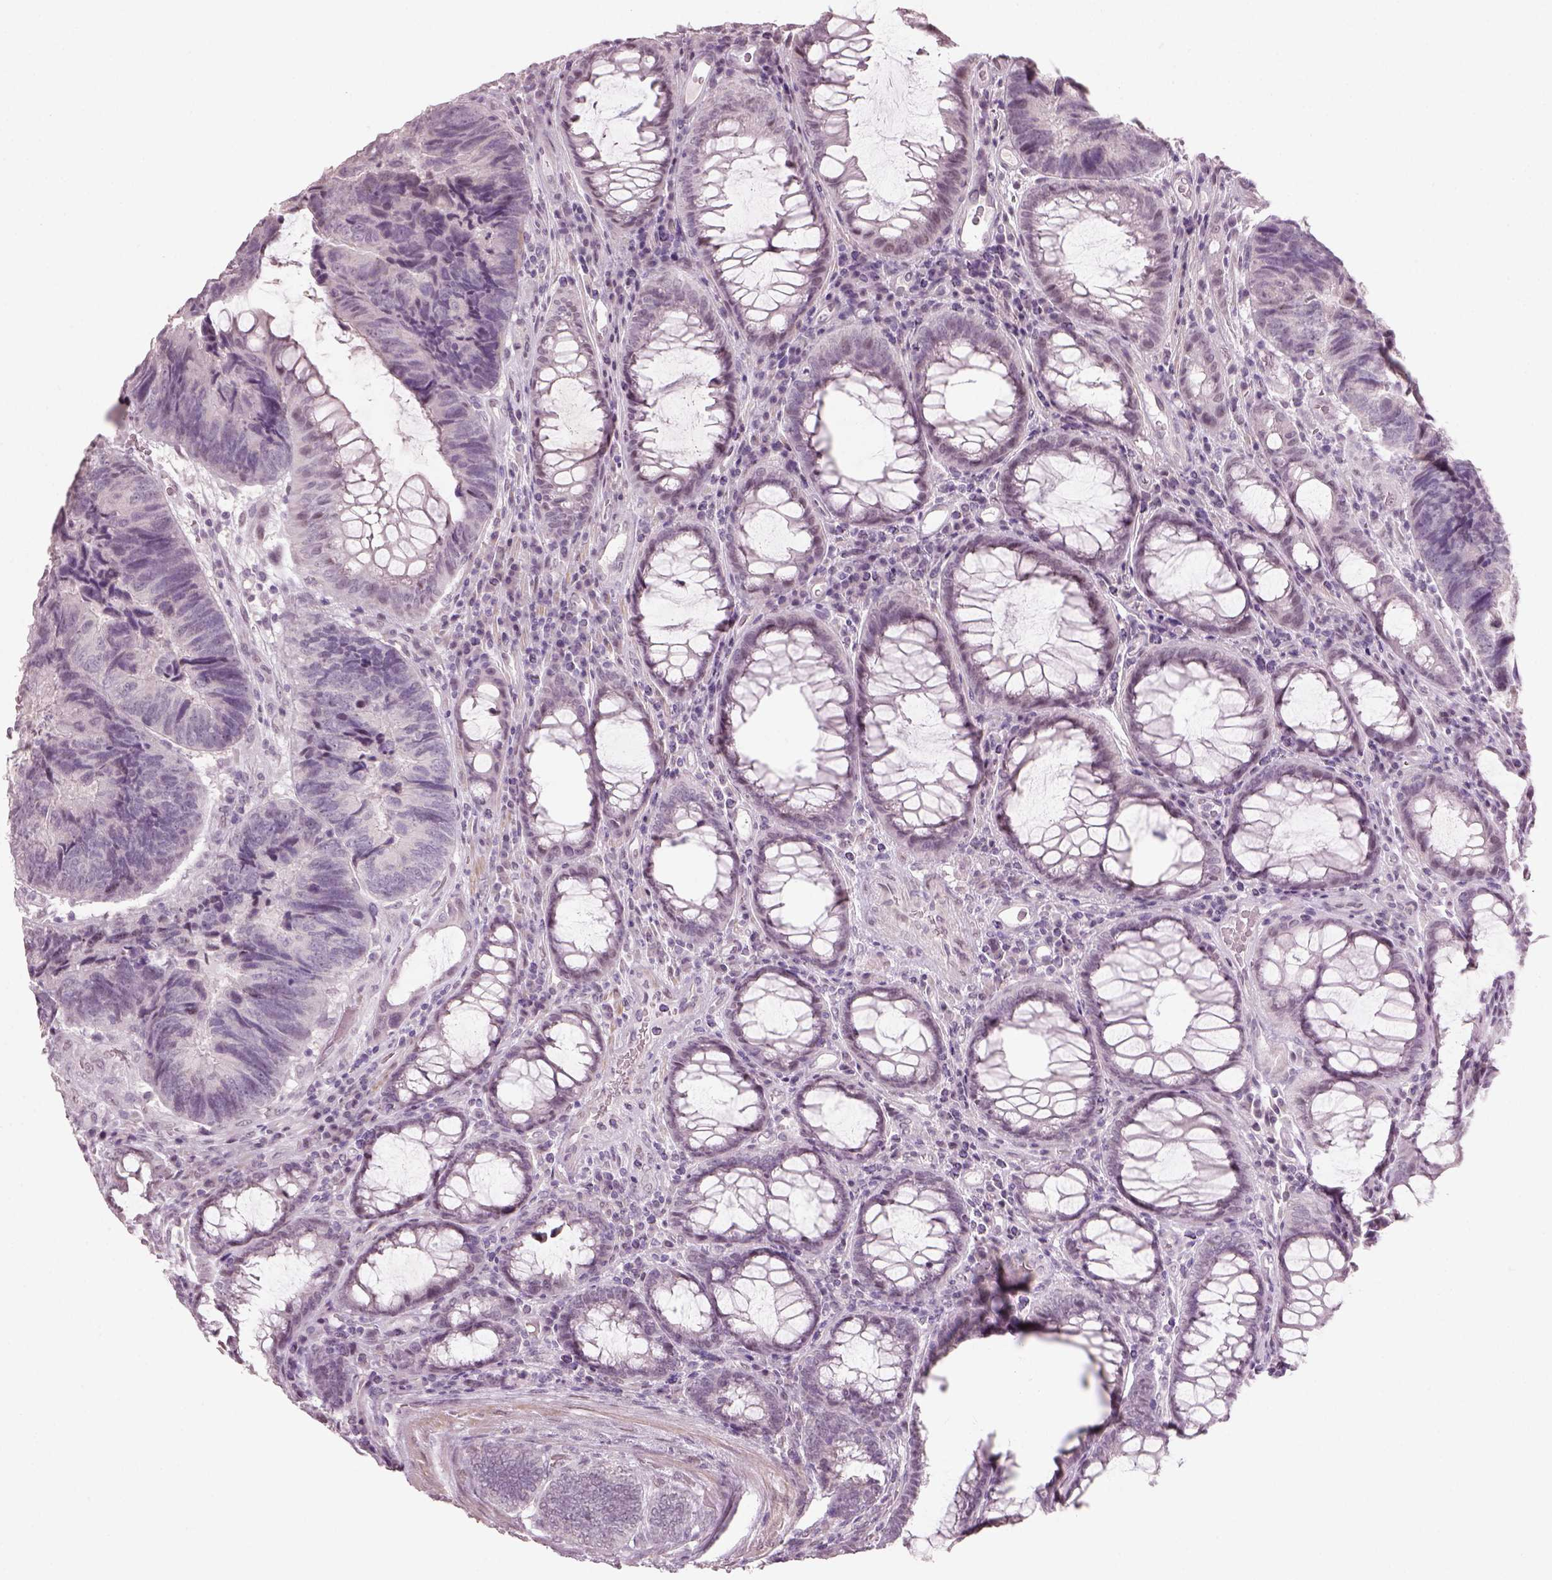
{"staining": {"intensity": "negative", "quantity": "none", "location": "none"}, "tissue": "colorectal cancer", "cell_type": "Tumor cells", "image_type": "cancer", "snomed": [{"axis": "morphology", "description": "Adenocarcinoma, NOS"}, {"axis": "topography", "description": "Colon"}], "caption": "IHC histopathology image of neoplastic tissue: colorectal cancer (adenocarcinoma) stained with DAB (3,3'-diaminobenzidine) demonstrates no significant protein positivity in tumor cells. (Stains: DAB (3,3'-diaminobenzidine) IHC with hematoxylin counter stain, Microscopy: brightfield microscopy at high magnification).", "gene": "NAT8", "patient": {"sex": "female", "age": 67}}